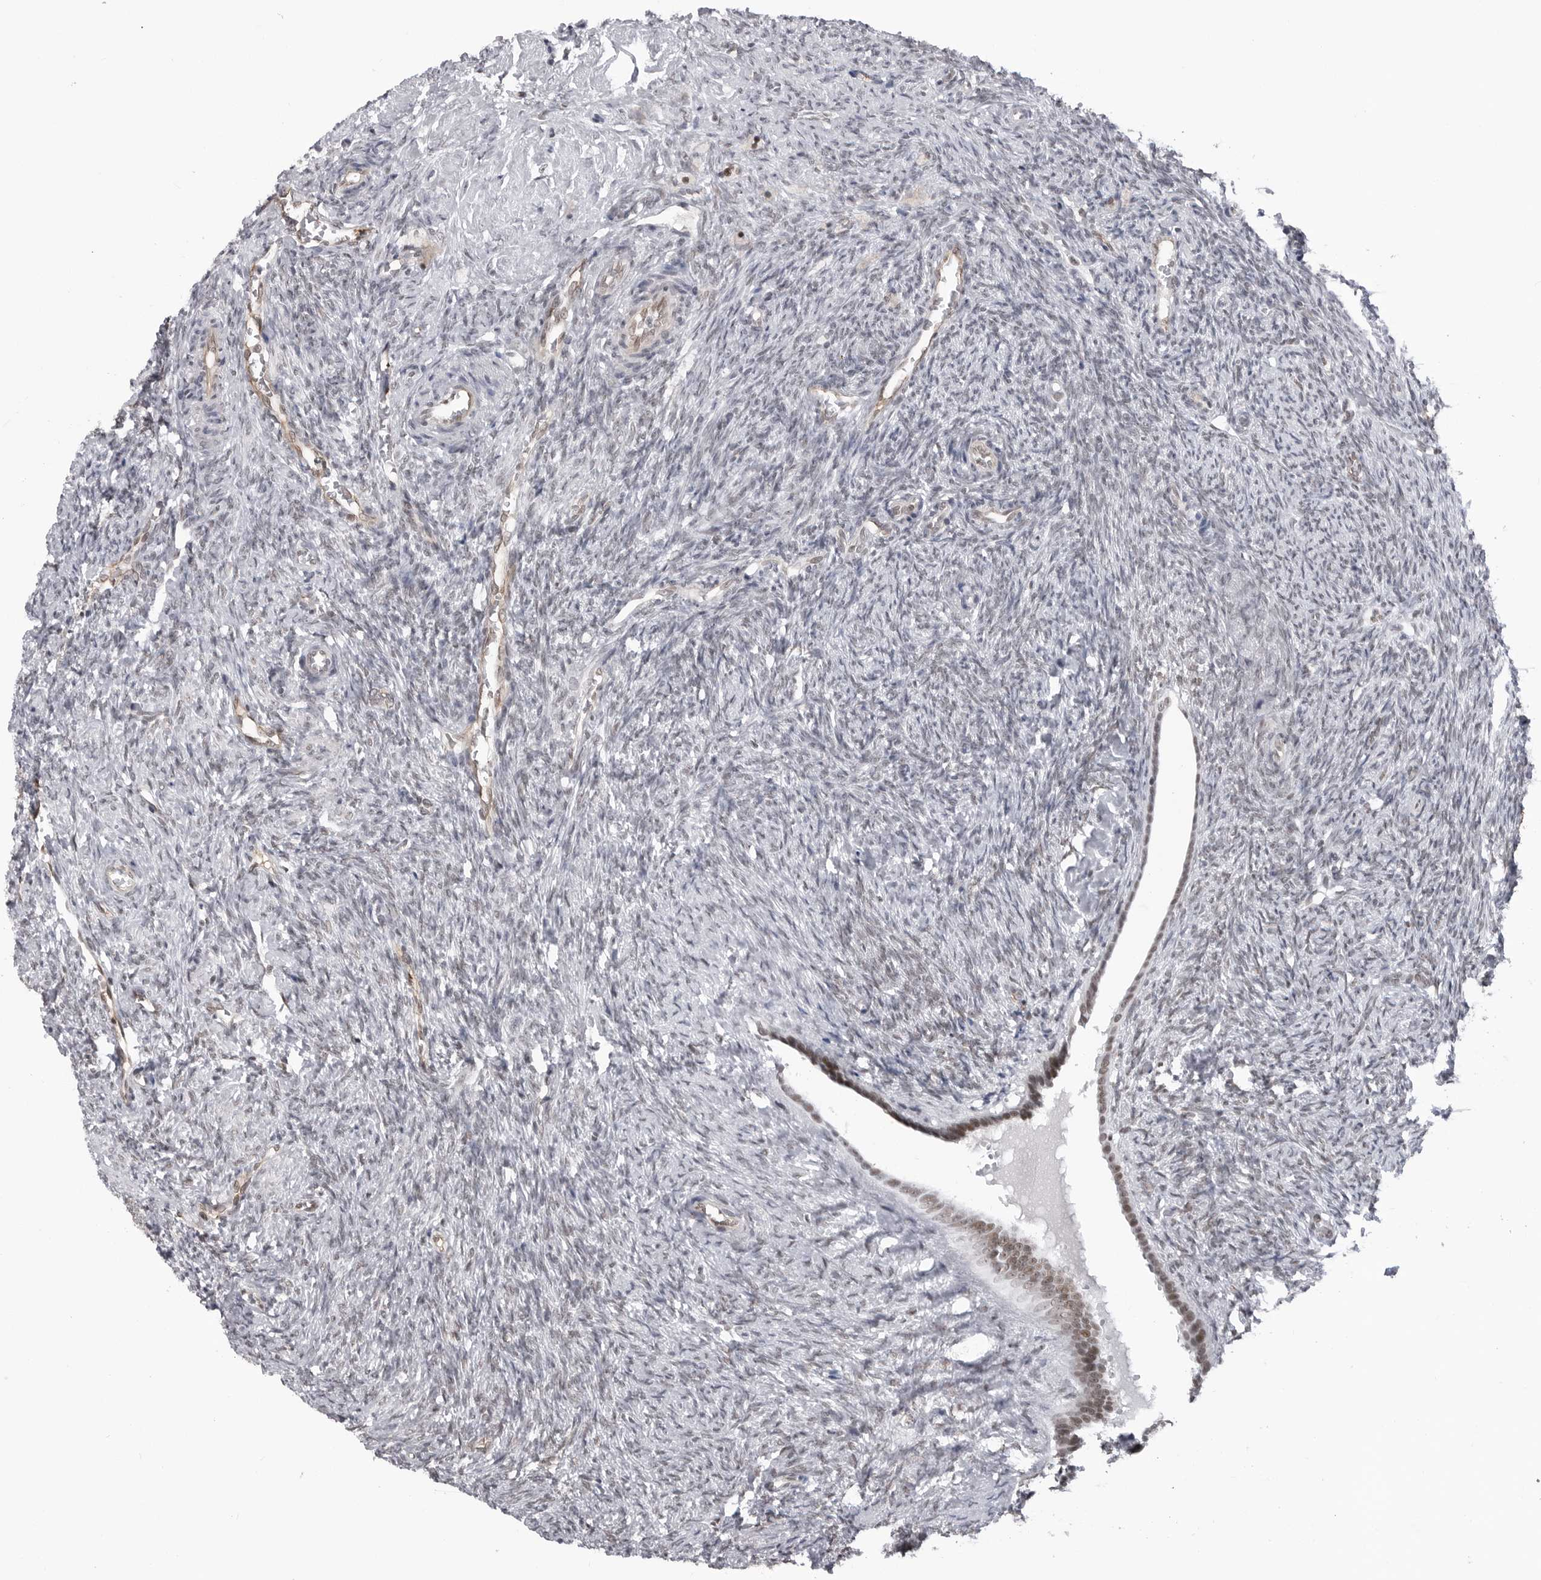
{"staining": {"intensity": "weak", "quantity": "<25%", "location": "nuclear"}, "tissue": "ovary", "cell_type": "Follicle cells", "image_type": "normal", "snomed": [{"axis": "morphology", "description": "Normal tissue, NOS"}, {"axis": "topography", "description": "Ovary"}], "caption": "A photomicrograph of ovary stained for a protein reveals no brown staining in follicle cells.", "gene": "RNF26", "patient": {"sex": "female", "age": 41}}